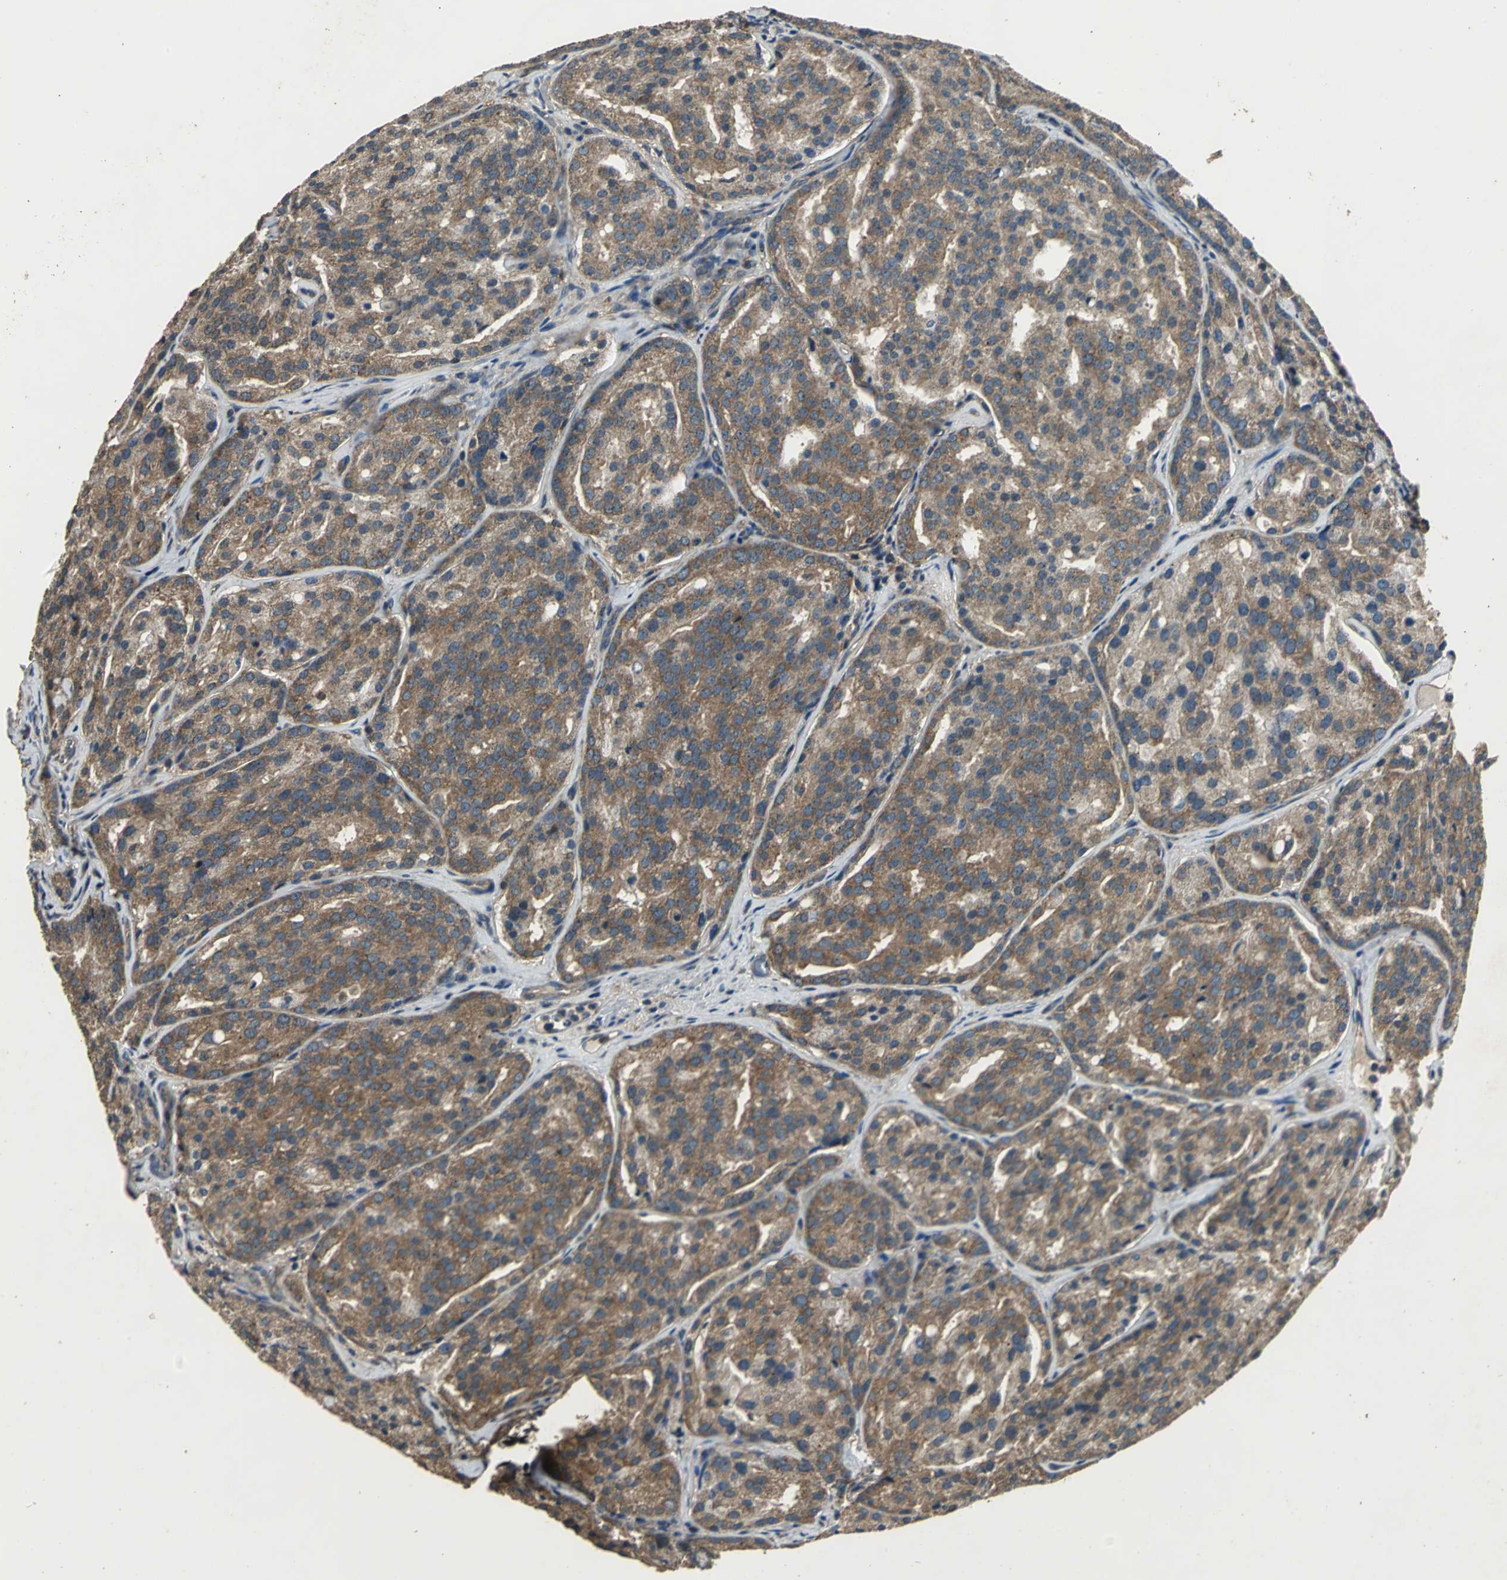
{"staining": {"intensity": "moderate", "quantity": ">75%", "location": "cytoplasmic/membranous"}, "tissue": "prostate cancer", "cell_type": "Tumor cells", "image_type": "cancer", "snomed": [{"axis": "morphology", "description": "Adenocarcinoma, High grade"}, {"axis": "topography", "description": "Prostate"}], "caption": "A photomicrograph of prostate adenocarcinoma (high-grade) stained for a protein demonstrates moderate cytoplasmic/membranous brown staining in tumor cells. (DAB (3,3'-diaminobenzidine) = brown stain, brightfield microscopy at high magnification).", "gene": "IRF3", "patient": {"sex": "male", "age": 64}}